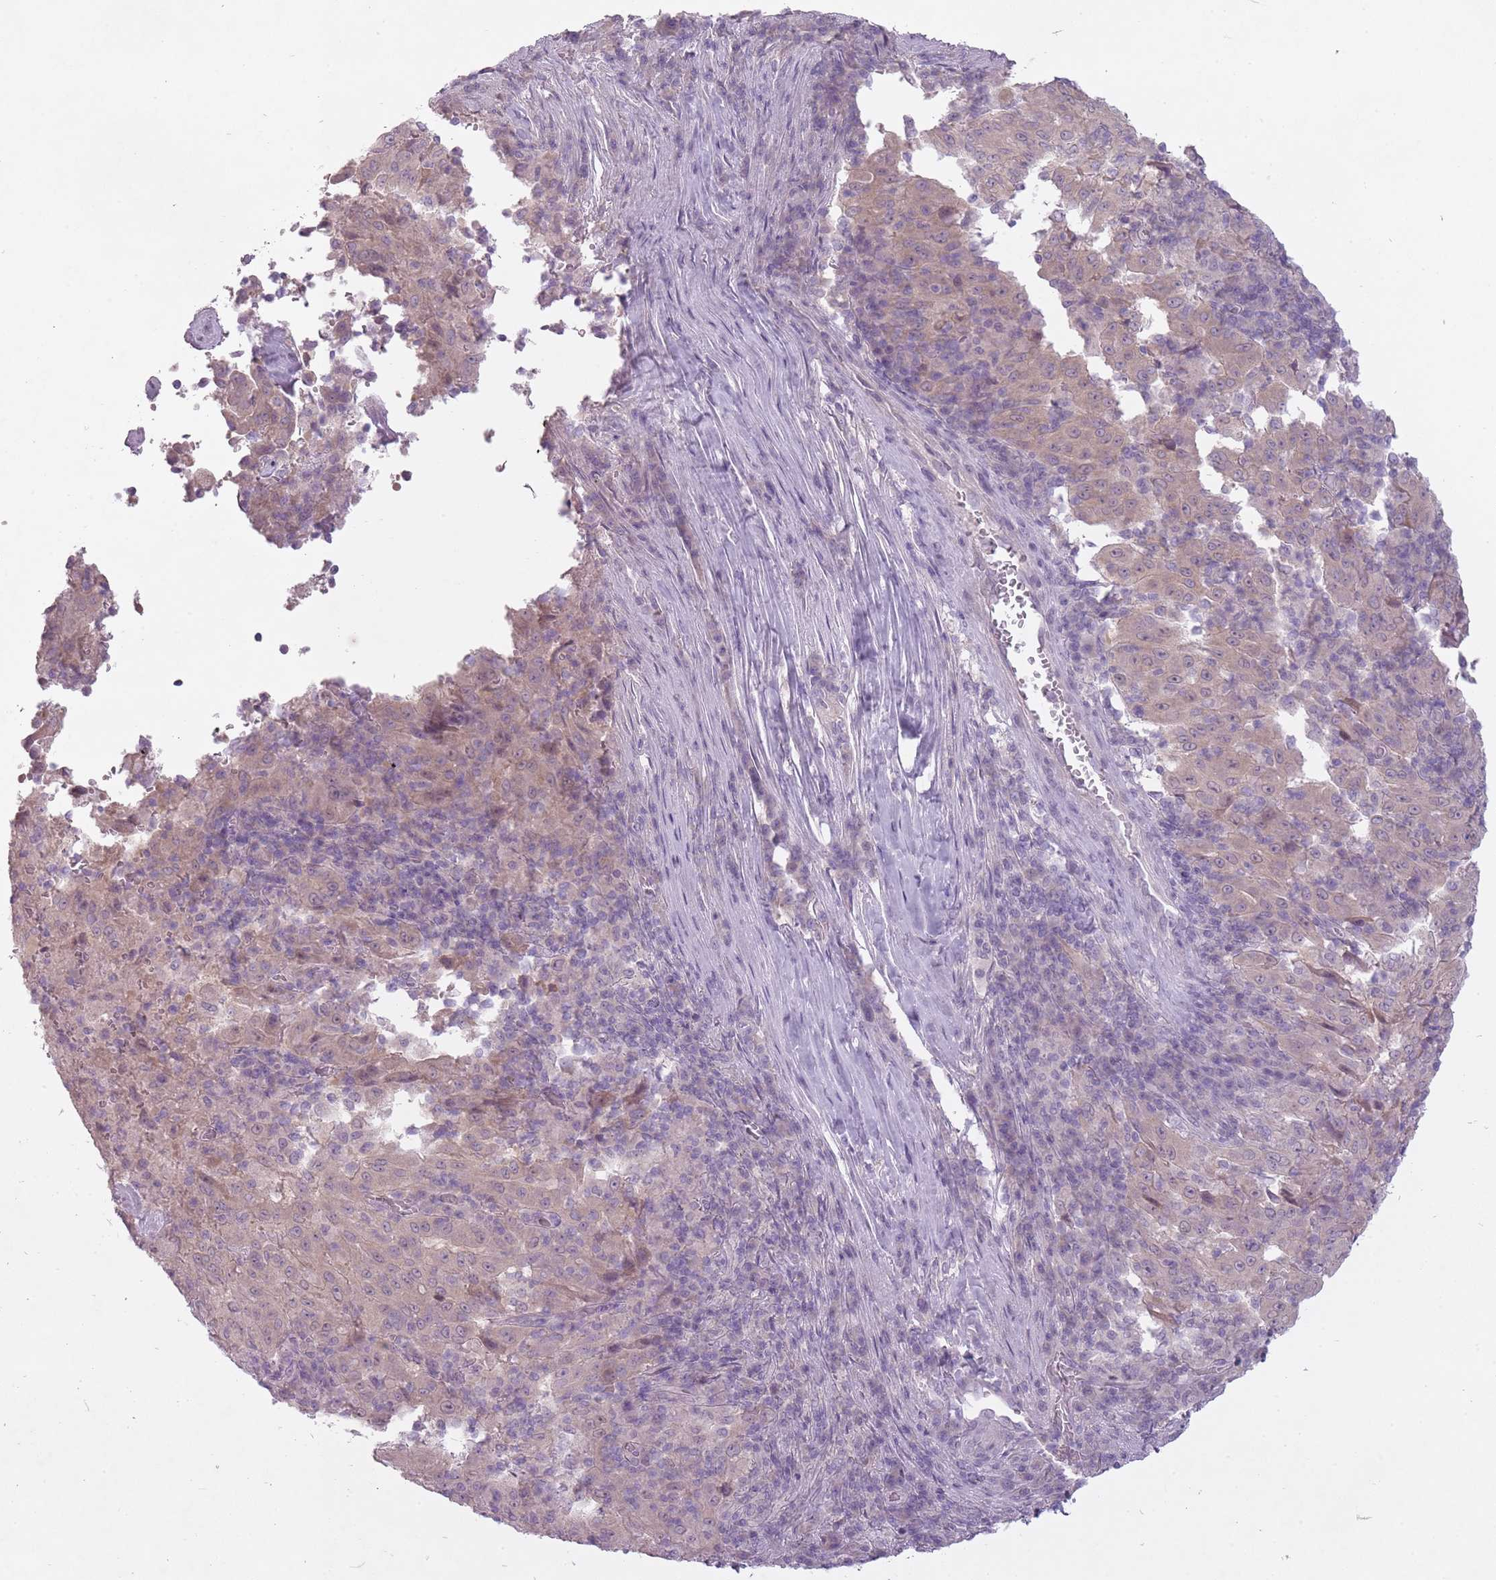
{"staining": {"intensity": "weak", "quantity": ">75%", "location": "cytoplasmic/membranous"}, "tissue": "pancreatic cancer", "cell_type": "Tumor cells", "image_type": "cancer", "snomed": [{"axis": "morphology", "description": "Adenocarcinoma, NOS"}, {"axis": "topography", "description": "Pancreas"}], "caption": "DAB (3,3'-diaminobenzidine) immunohistochemical staining of human pancreatic adenocarcinoma displays weak cytoplasmic/membranous protein expression in approximately >75% of tumor cells.", "gene": "FAM43B", "patient": {"sex": "male", "age": 63}}